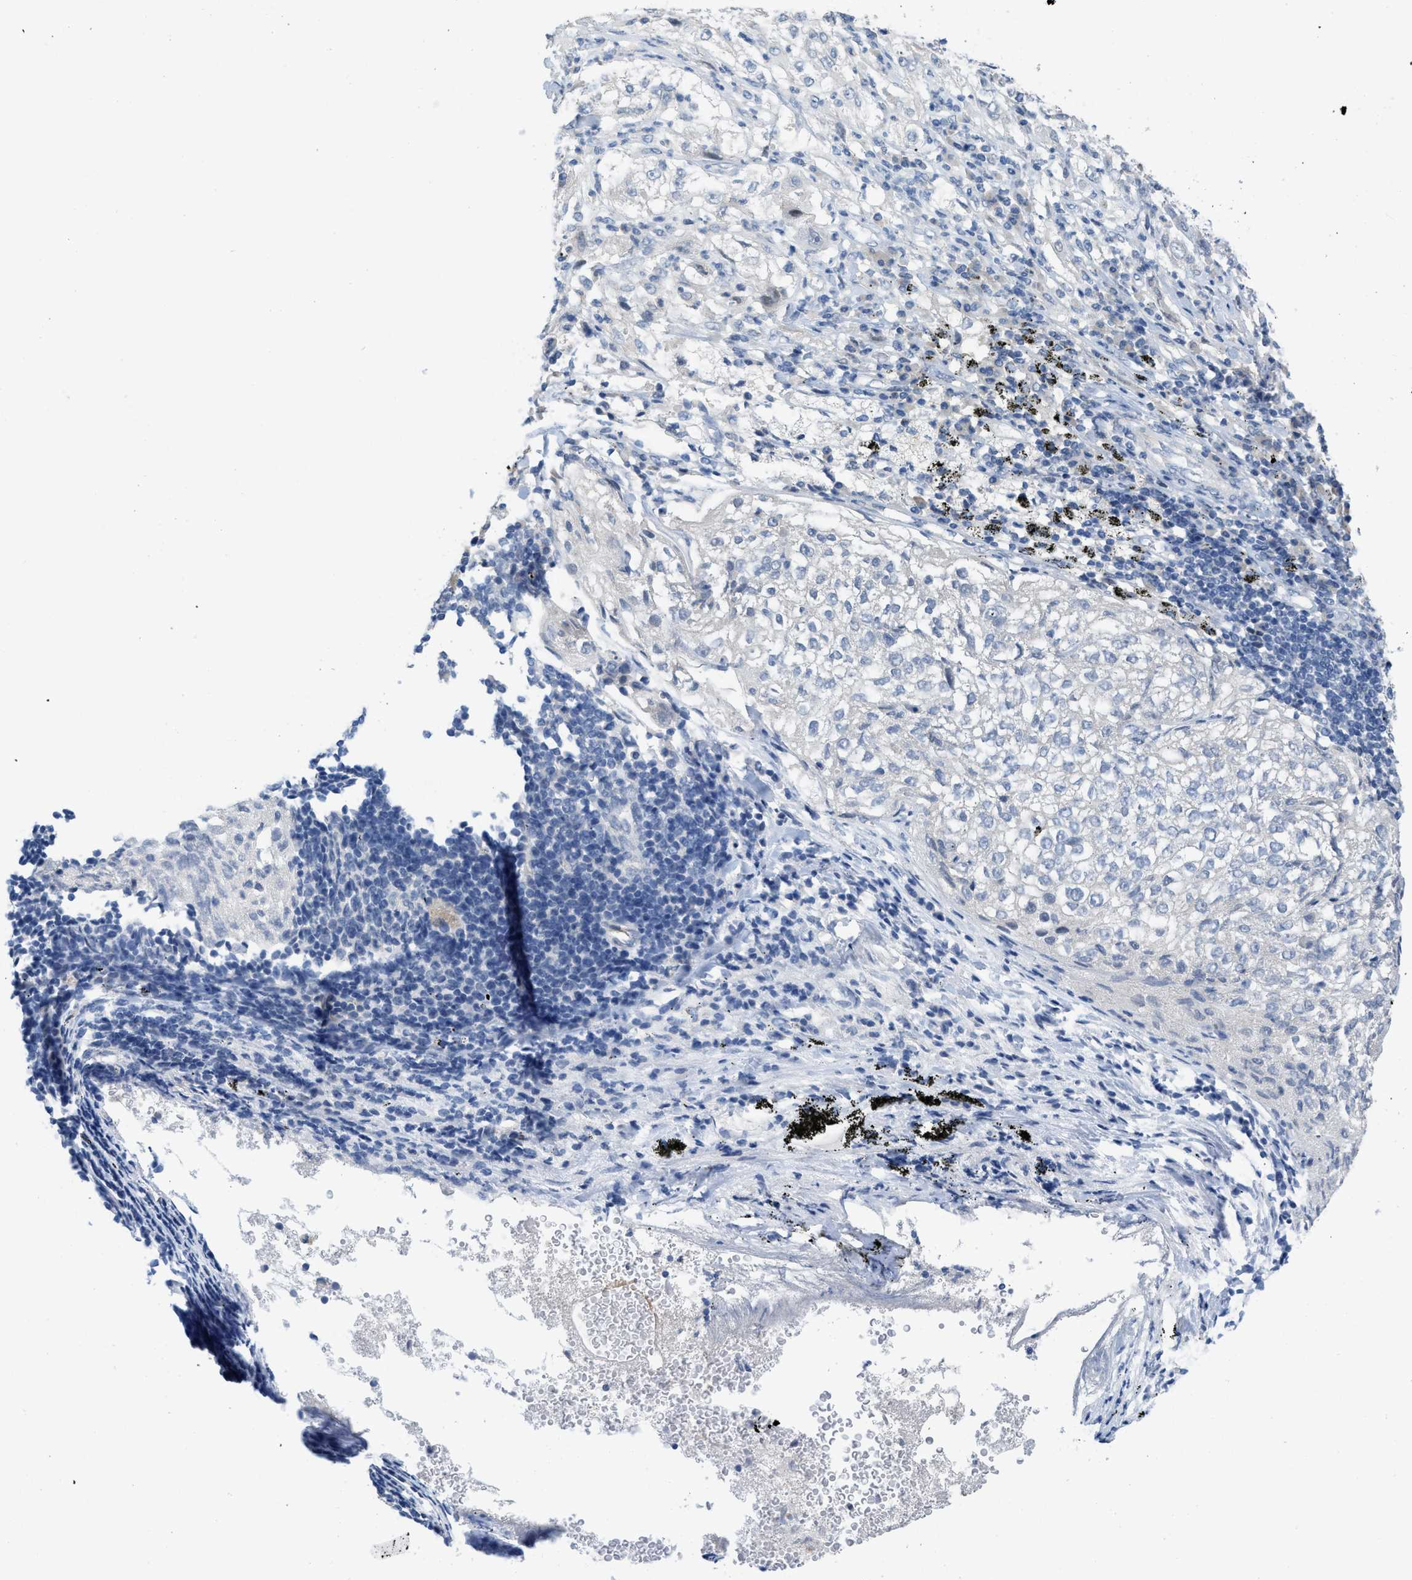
{"staining": {"intensity": "negative", "quantity": "none", "location": "none"}, "tissue": "lung cancer", "cell_type": "Tumor cells", "image_type": "cancer", "snomed": [{"axis": "morphology", "description": "Inflammation, NOS"}, {"axis": "morphology", "description": "Squamous cell carcinoma, NOS"}, {"axis": "topography", "description": "Lymph node"}, {"axis": "topography", "description": "Soft tissue"}, {"axis": "topography", "description": "Lung"}], "caption": "This is an IHC micrograph of squamous cell carcinoma (lung). There is no expression in tumor cells.", "gene": "TNFAIP1", "patient": {"sex": "male", "age": 66}}